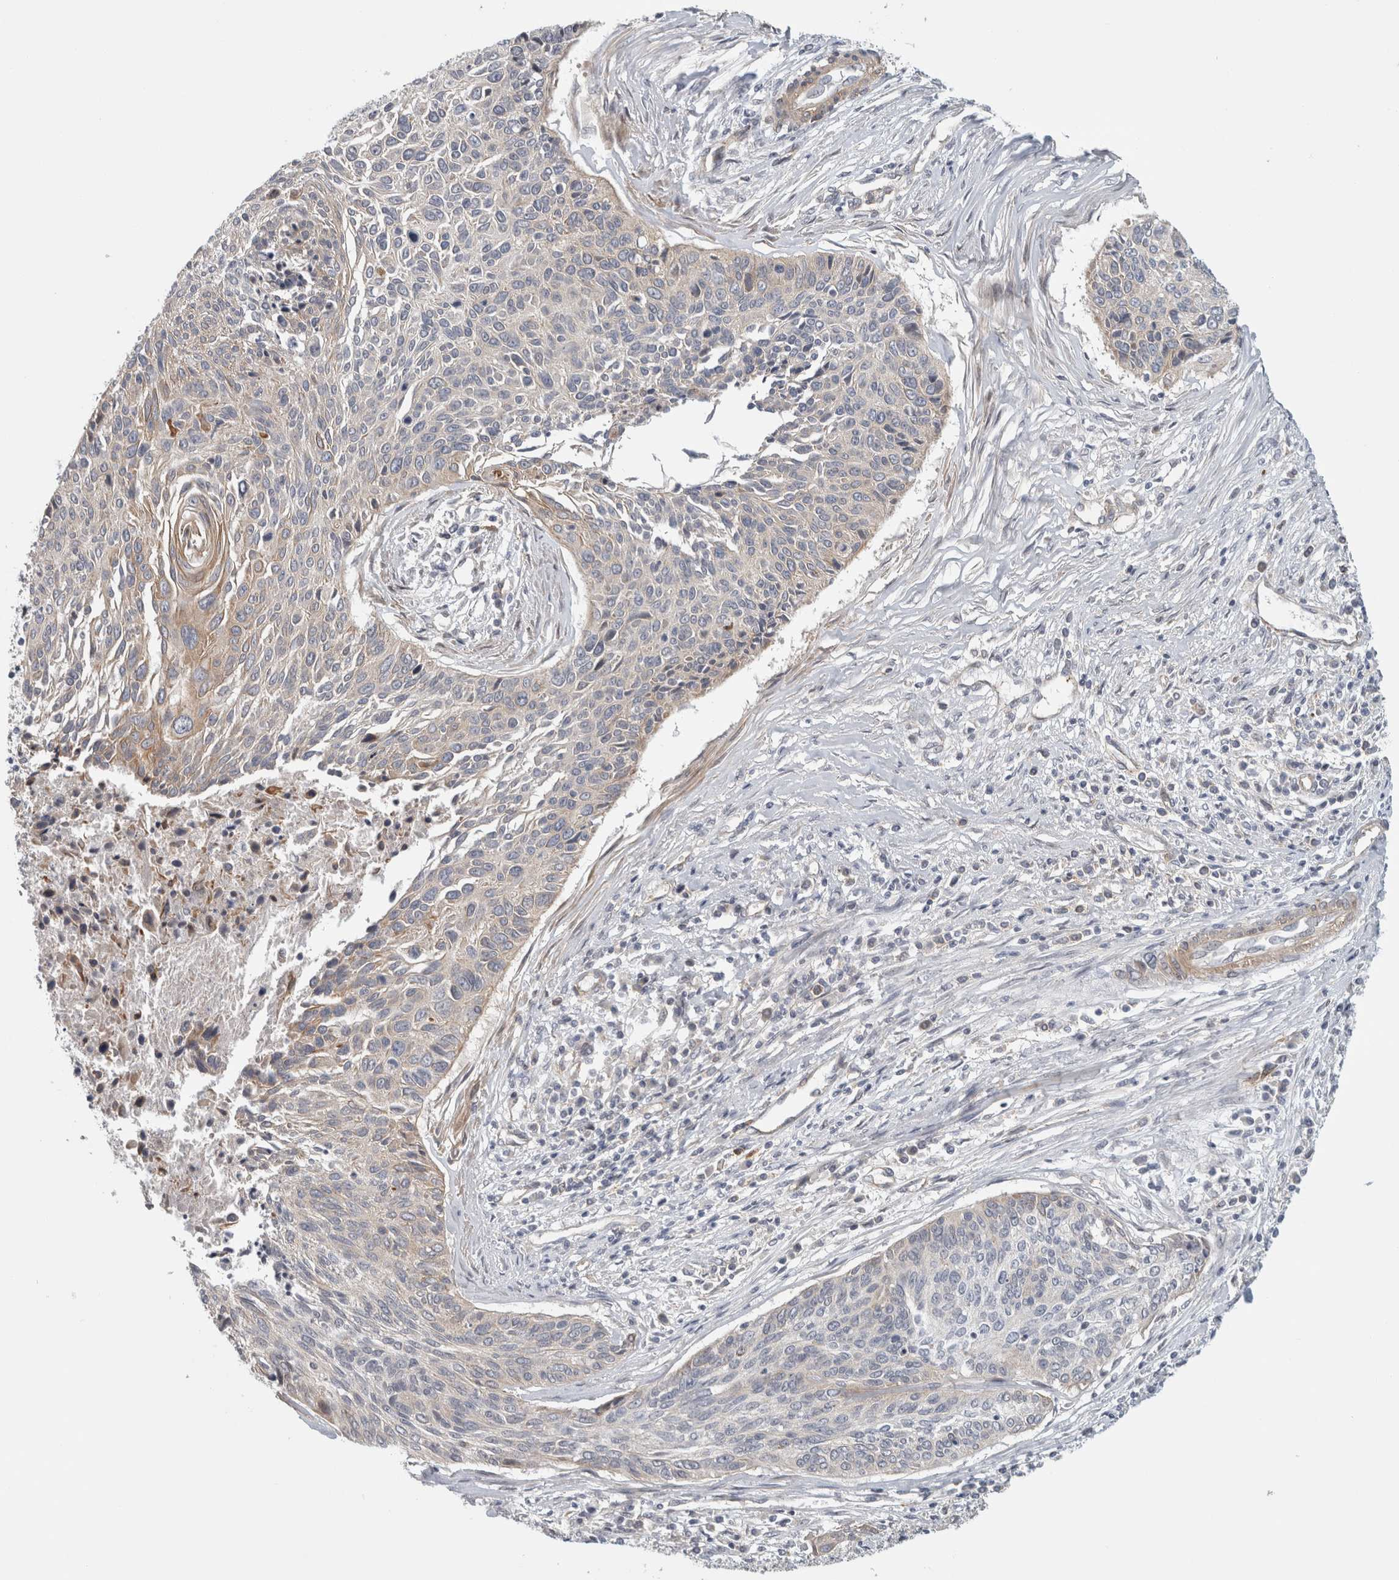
{"staining": {"intensity": "weak", "quantity": "<25%", "location": "cytoplasmic/membranous"}, "tissue": "cervical cancer", "cell_type": "Tumor cells", "image_type": "cancer", "snomed": [{"axis": "morphology", "description": "Squamous cell carcinoma, NOS"}, {"axis": "topography", "description": "Cervix"}], "caption": "There is no significant positivity in tumor cells of squamous cell carcinoma (cervical).", "gene": "ZNF804B", "patient": {"sex": "female", "age": 55}}